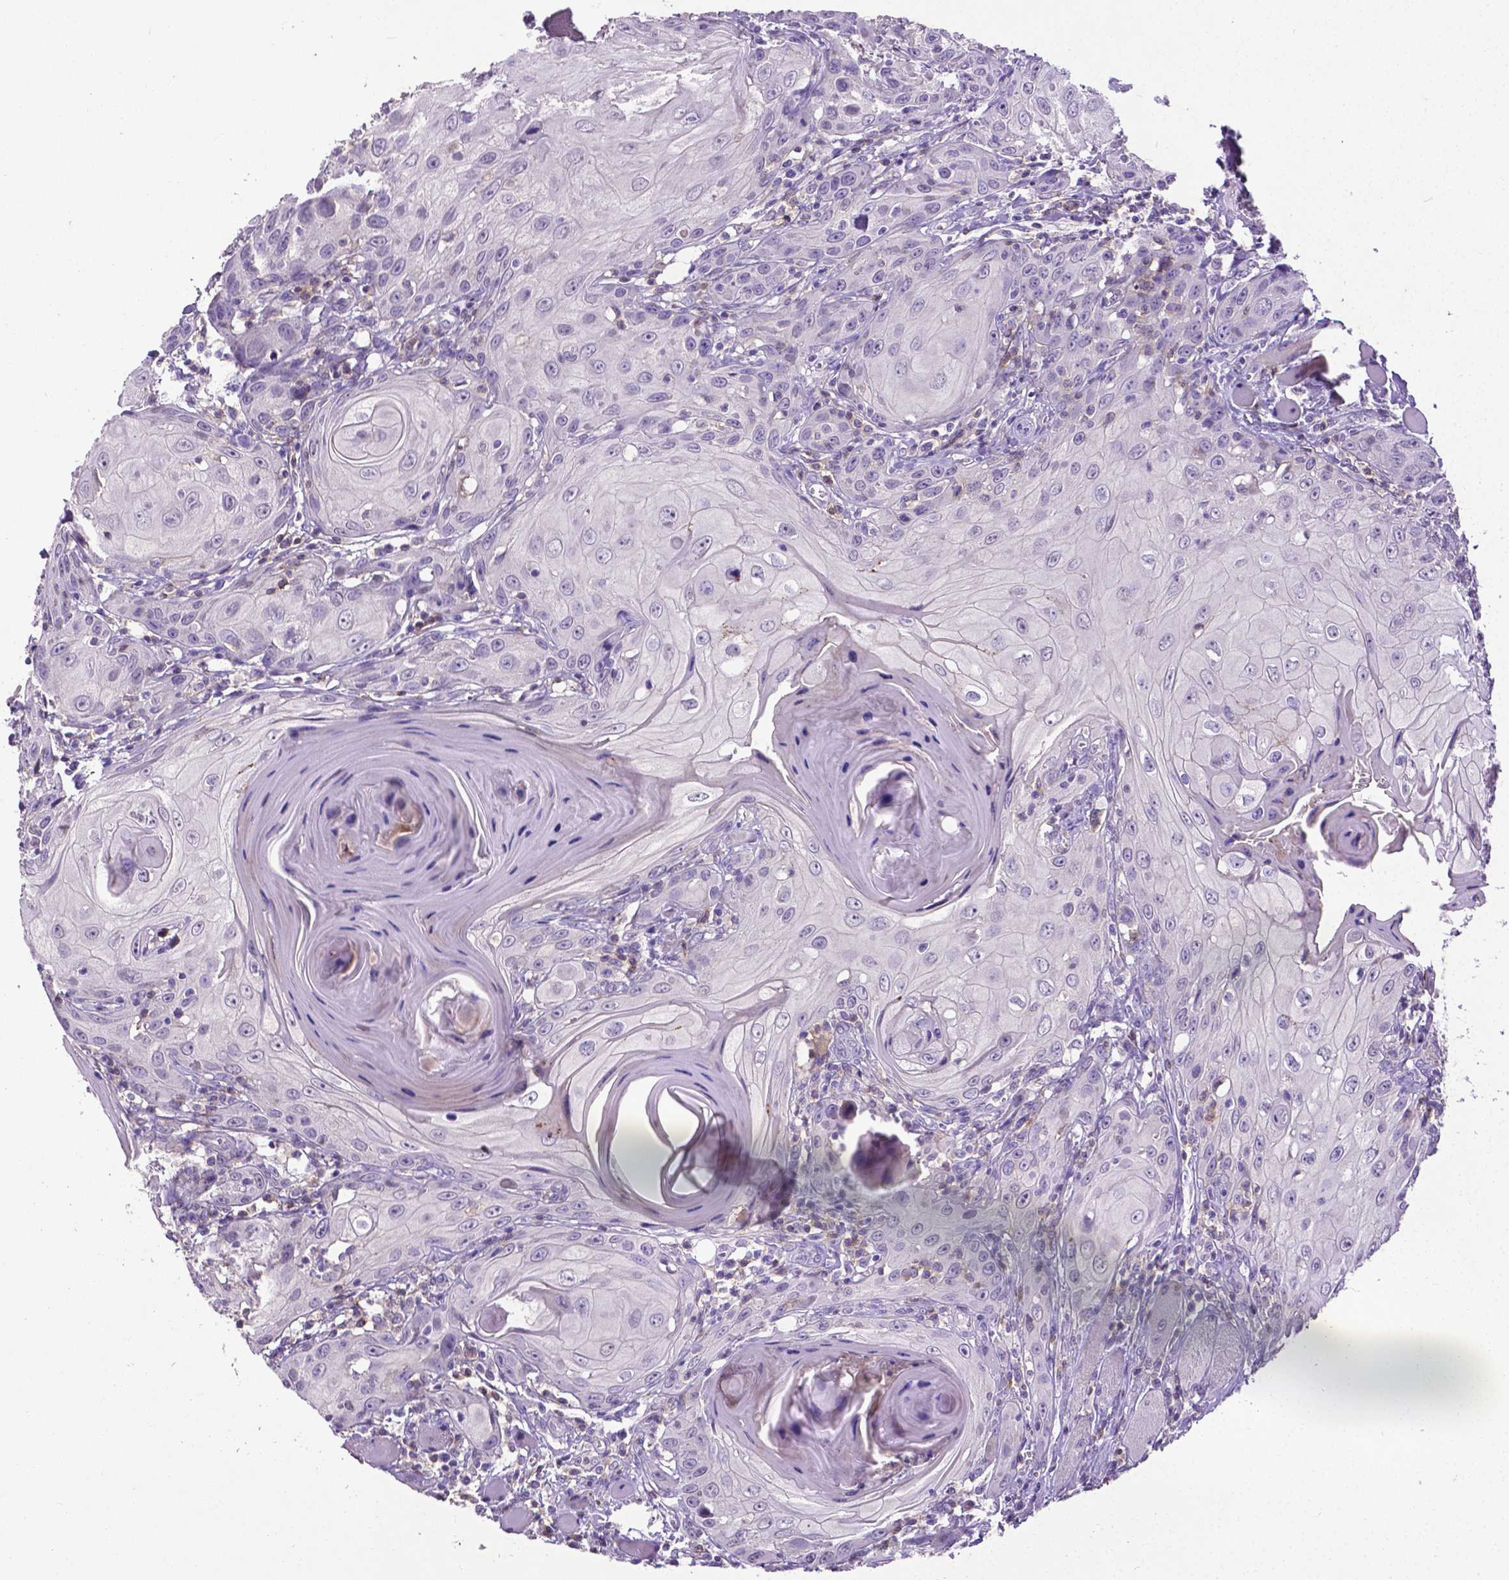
{"staining": {"intensity": "negative", "quantity": "none", "location": "none"}, "tissue": "head and neck cancer", "cell_type": "Tumor cells", "image_type": "cancer", "snomed": [{"axis": "morphology", "description": "Squamous cell carcinoma, NOS"}, {"axis": "topography", "description": "Head-Neck"}], "caption": "Squamous cell carcinoma (head and neck) was stained to show a protein in brown. There is no significant staining in tumor cells. (Stains: DAB immunohistochemistry (IHC) with hematoxylin counter stain, Microscopy: brightfield microscopy at high magnification).", "gene": "CD4", "patient": {"sex": "female", "age": 80}}